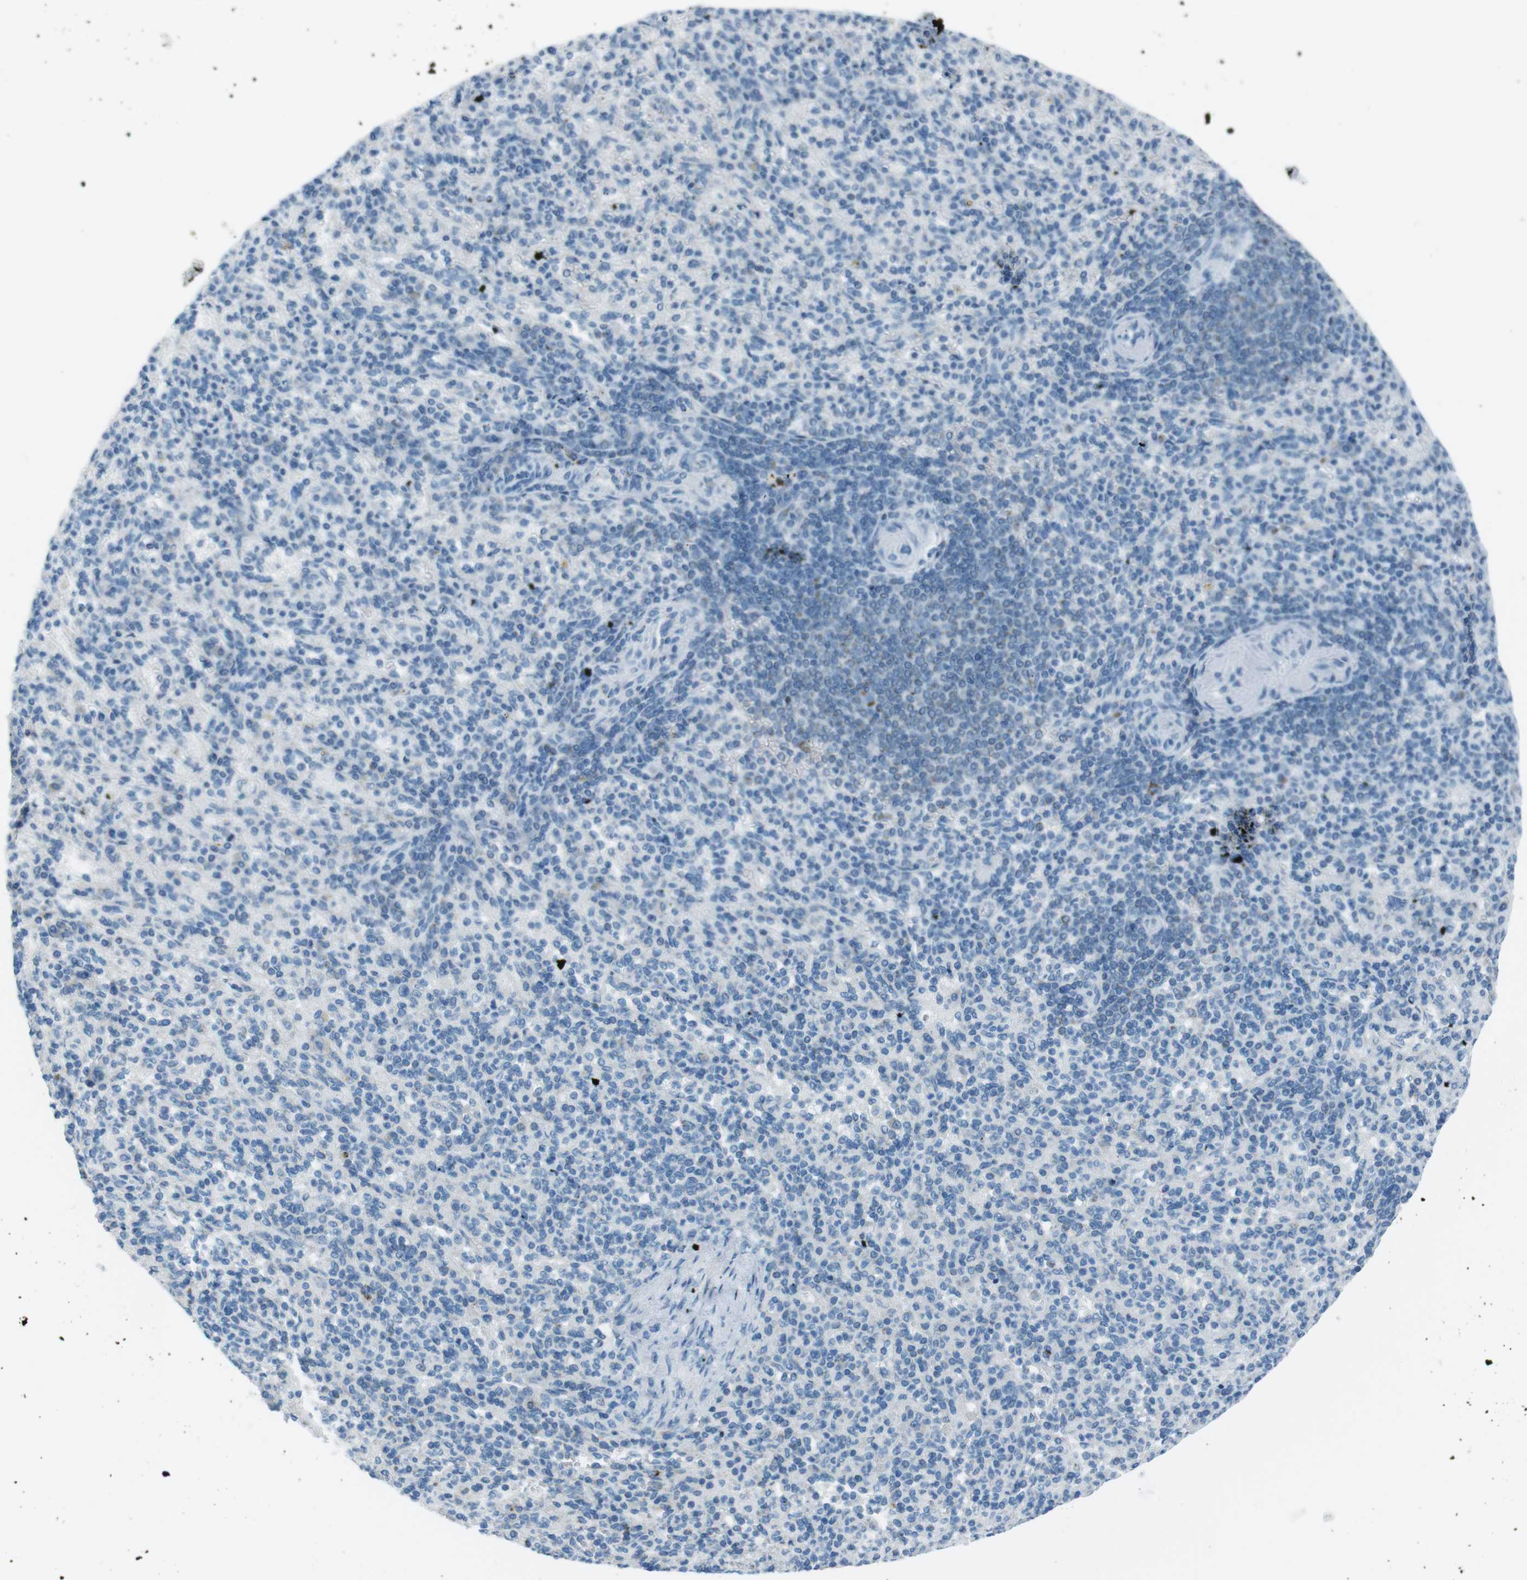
{"staining": {"intensity": "negative", "quantity": "none", "location": "none"}, "tissue": "spleen", "cell_type": "Cells in red pulp", "image_type": "normal", "snomed": [{"axis": "morphology", "description": "Normal tissue, NOS"}, {"axis": "topography", "description": "Spleen"}], "caption": "This photomicrograph is of unremarkable spleen stained with immunohistochemistry (IHC) to label a protein in brown with the nuclei are counter-stained blue. There is no positivity in cells in red pulp.", "gene": "DNAJA3", "patient": {"sex": "female", "age": 74}}